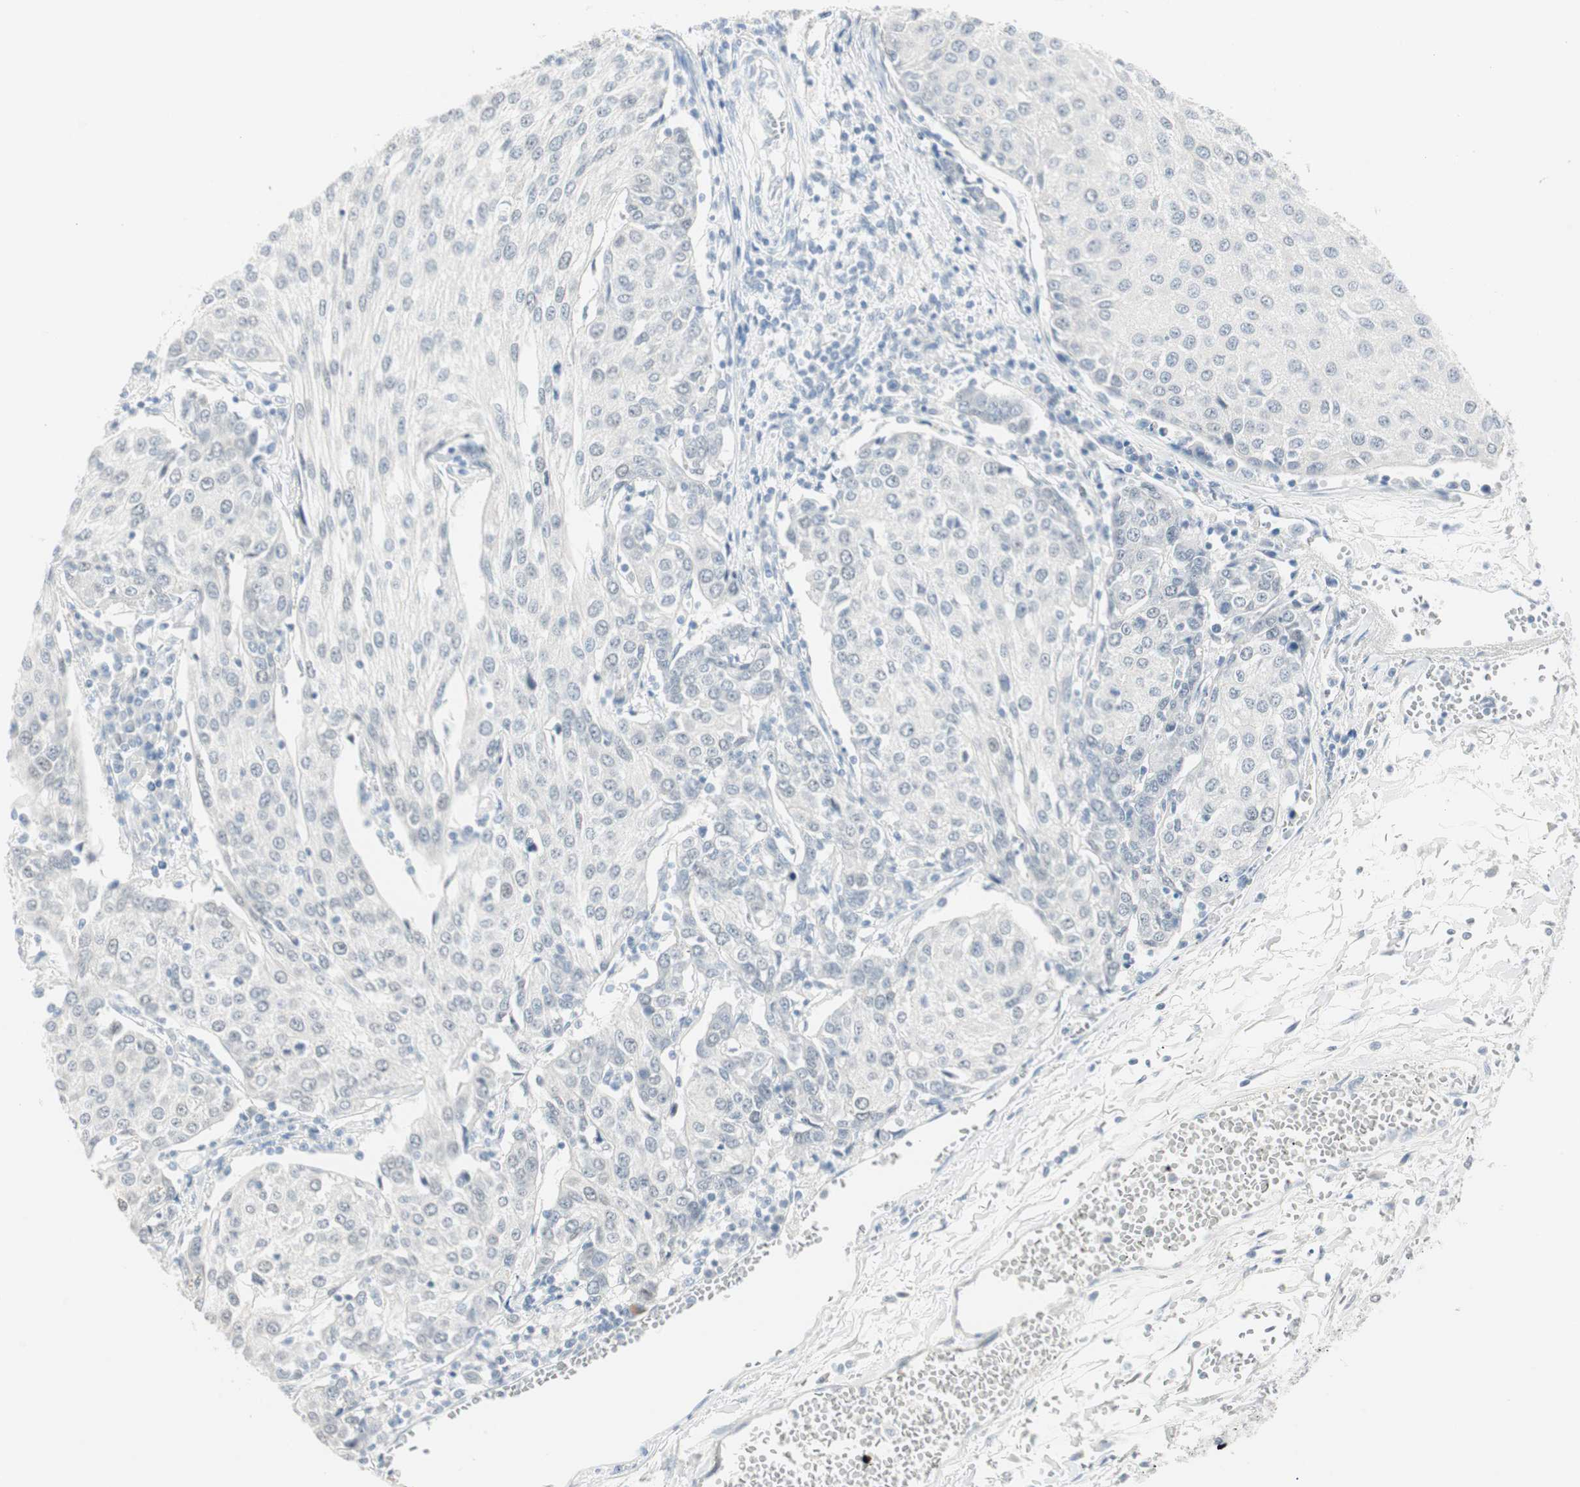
{"staining": {"intensity": "negative", "quantity": "none", "location": "none"}, "tissue": "urothelial cancer", "cell_type": "Tumor cells", "image_type": "cancer", "snomed": [{"axis": "morphology", "description": "Urothelial carcinoma, High grade"}, {"axis": "topography", "description": "Urinary bladder"}], "caption": "A histopathology image of urothelial carcinoma (high-grade) stained for a protein demonstrates no brown staining in tumor cells. The staining was performed using DAB (3,3'-diaminobenzidine) to visualize the protein expression in brown, while the nuclei were stained in blue with hematoxylin (Magnification: 20x).", "gene": "MLLT10", "patient": {"sex": "female", "age": 85}}